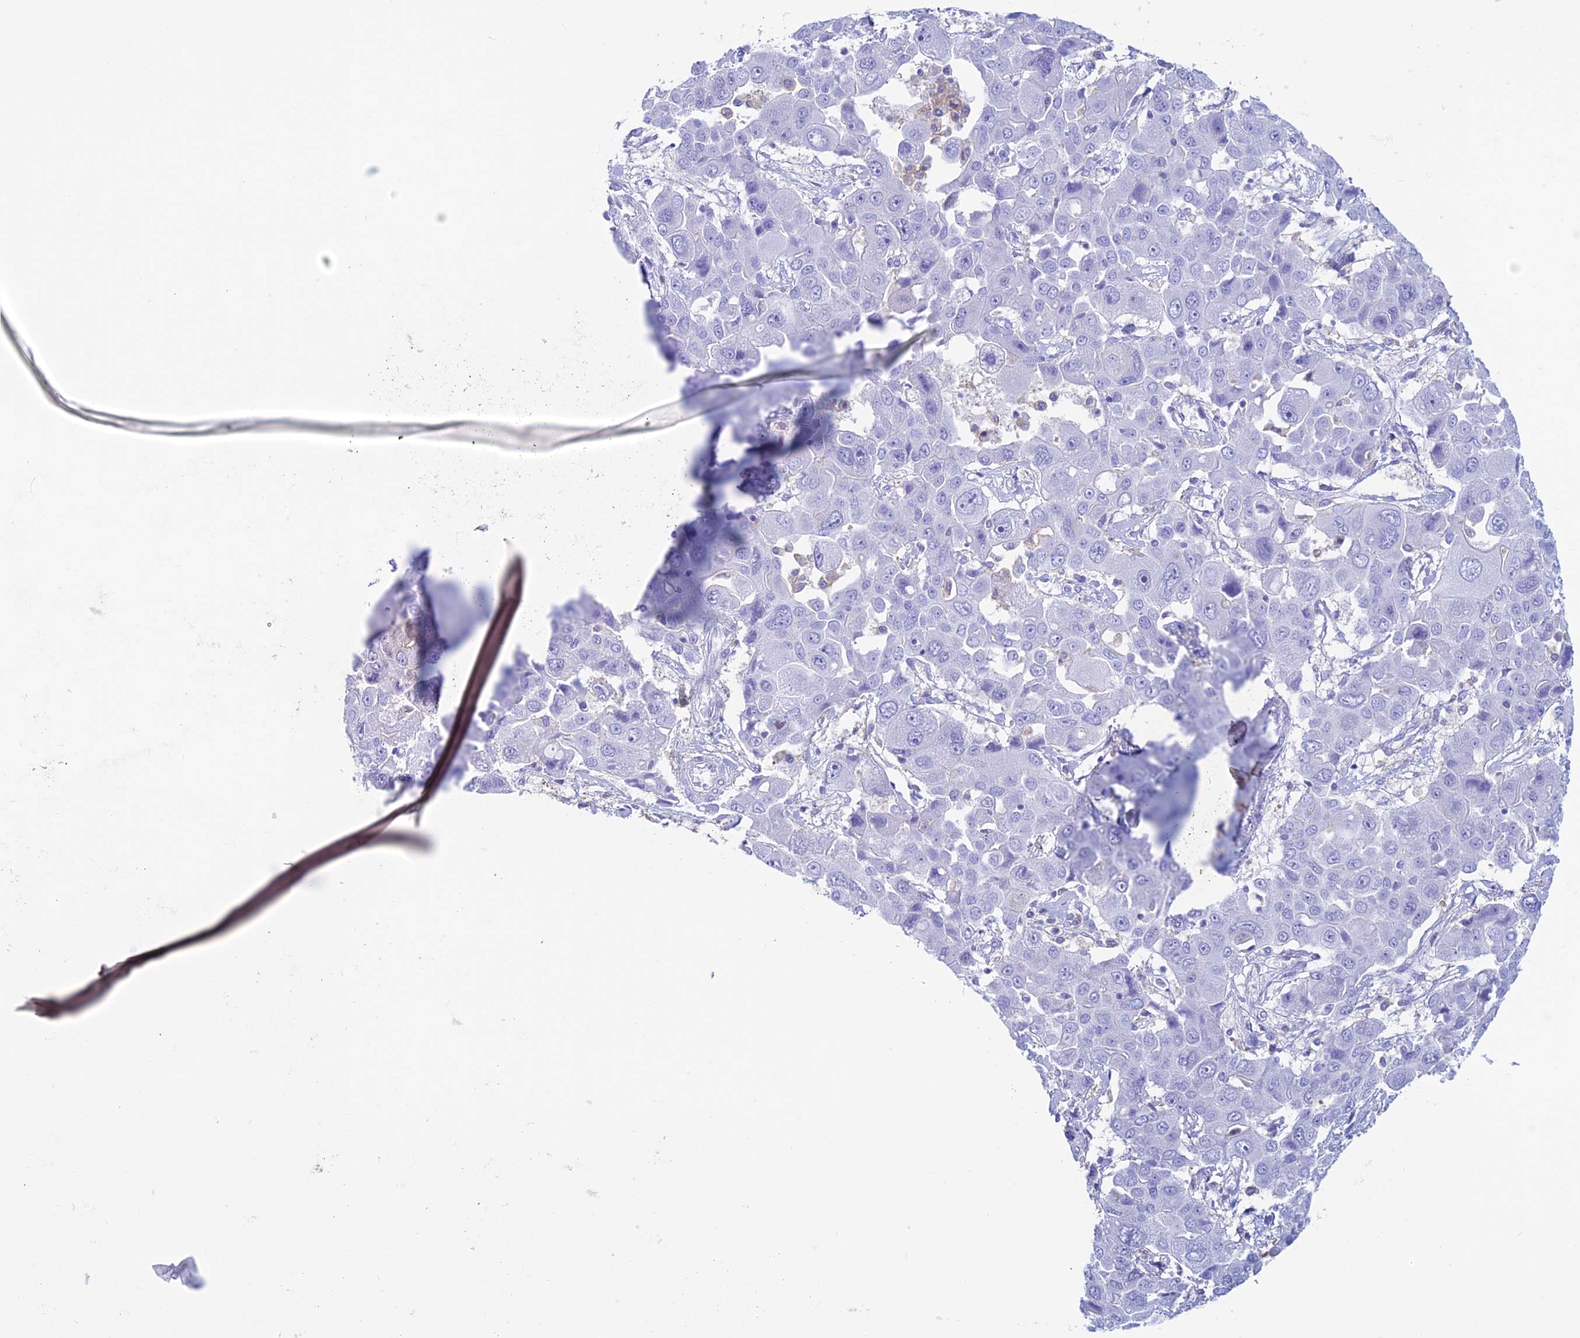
{"staining": {"intensity": "negative", "quantity": "none", "location": "none"}, "tissue": "liver cancer", "cell_type": "Tumor cells", "image_type": "cancer", "snomed": [{"axis": "morphology", "description": "Cholangiocarcinoma"}, {"axis": "topography", "description": "Liver"}], "caption": "Tumor cells show no significant positivity in liver cancer.", "gene": "KCNK17", "patient": {"sex": "male", "age": 67}}